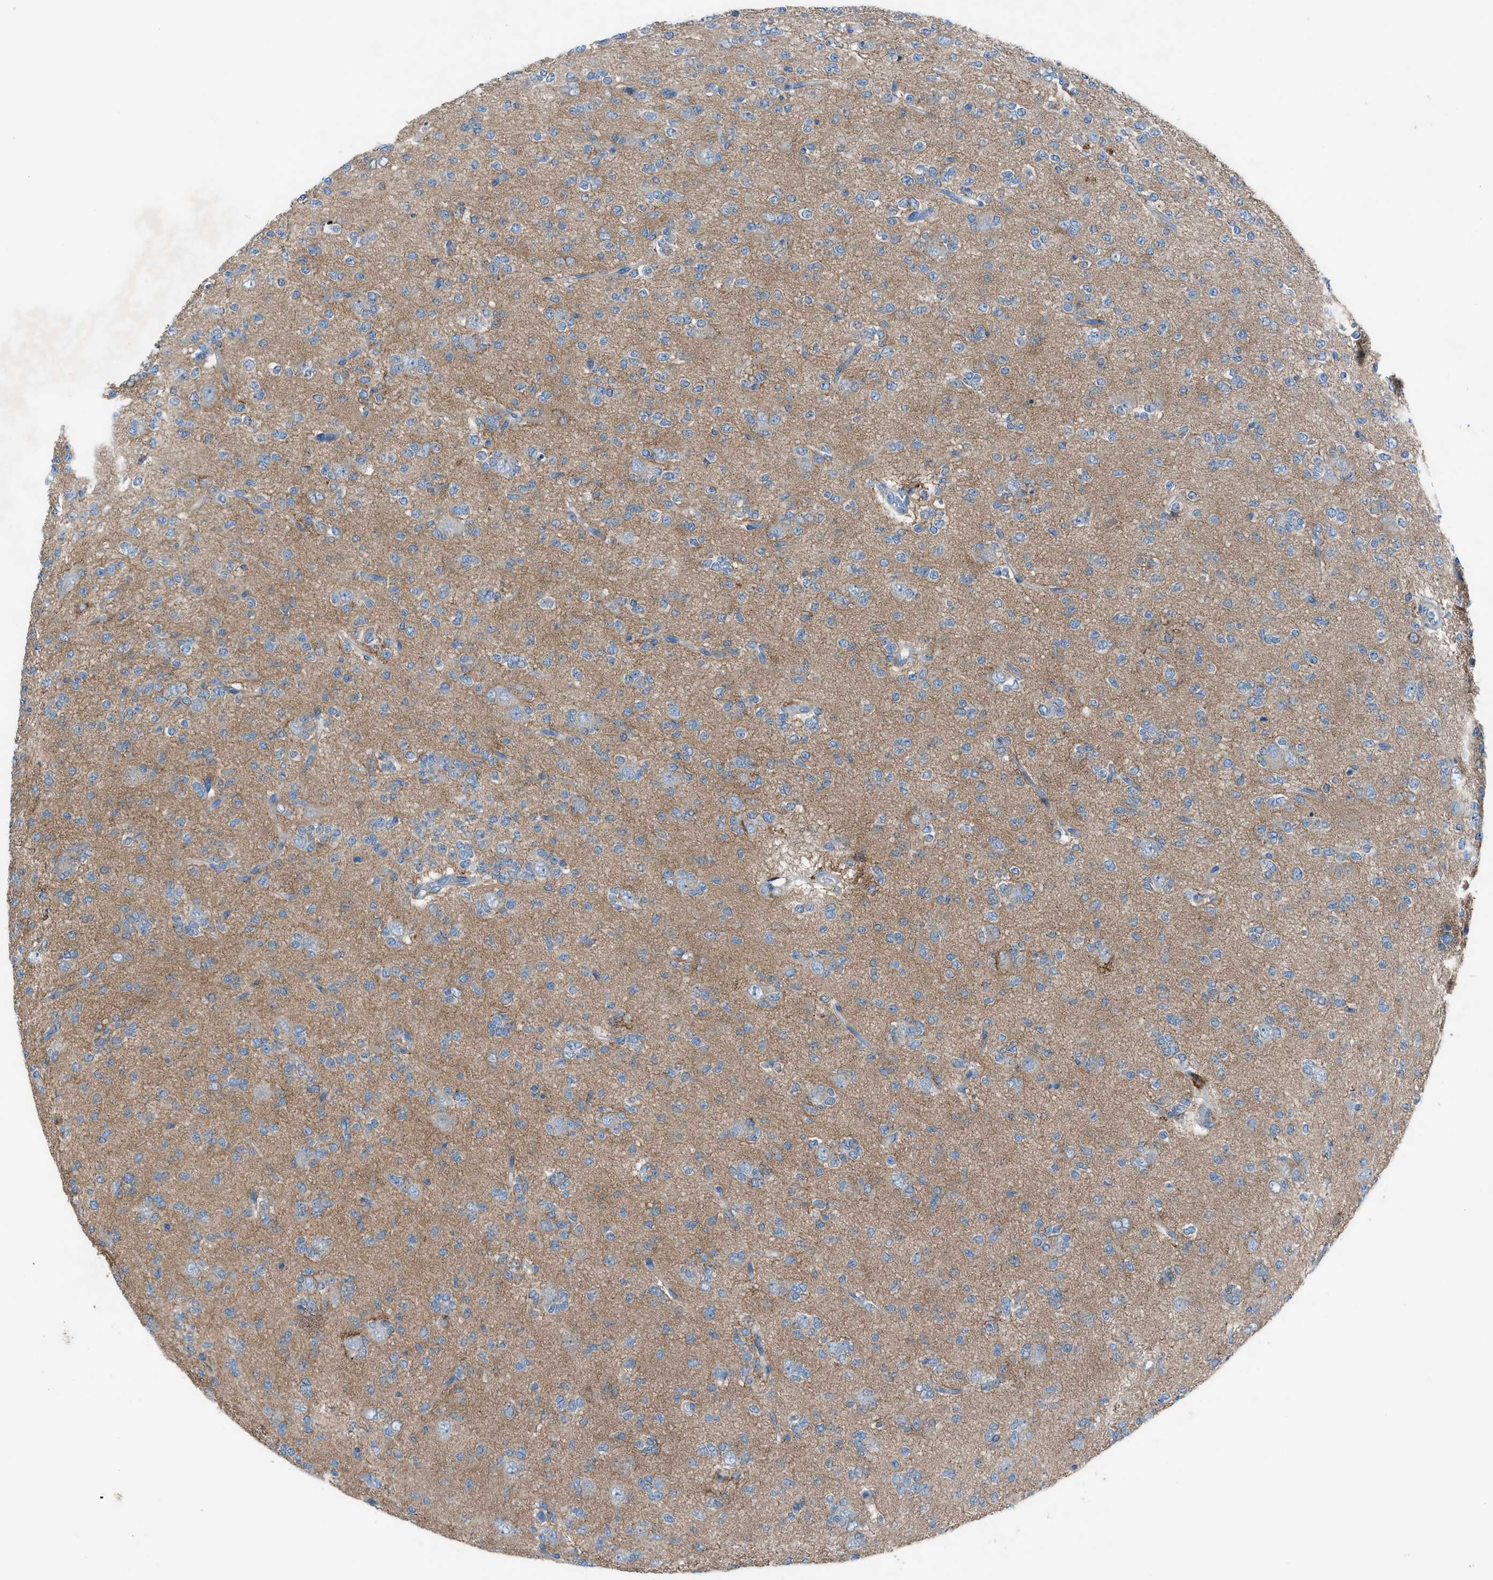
{"staining": {"intensity": "negative", "quantity": "none", "location": "none"}, "tissue": "glioma", "cell_type": "Tumor cells", "image_type": "cancer", "snomed": [{"axis": "morphology", "description": "Glioma, malignant, Low grade"}, {"axis": "topography", "description": "Brain"}], "caption": "The histopathology image displays no staining of tumor cells in malignant low-grade glioma.", "gene": "C5AR2", "patient": {"sex": "male", "age": 38}}